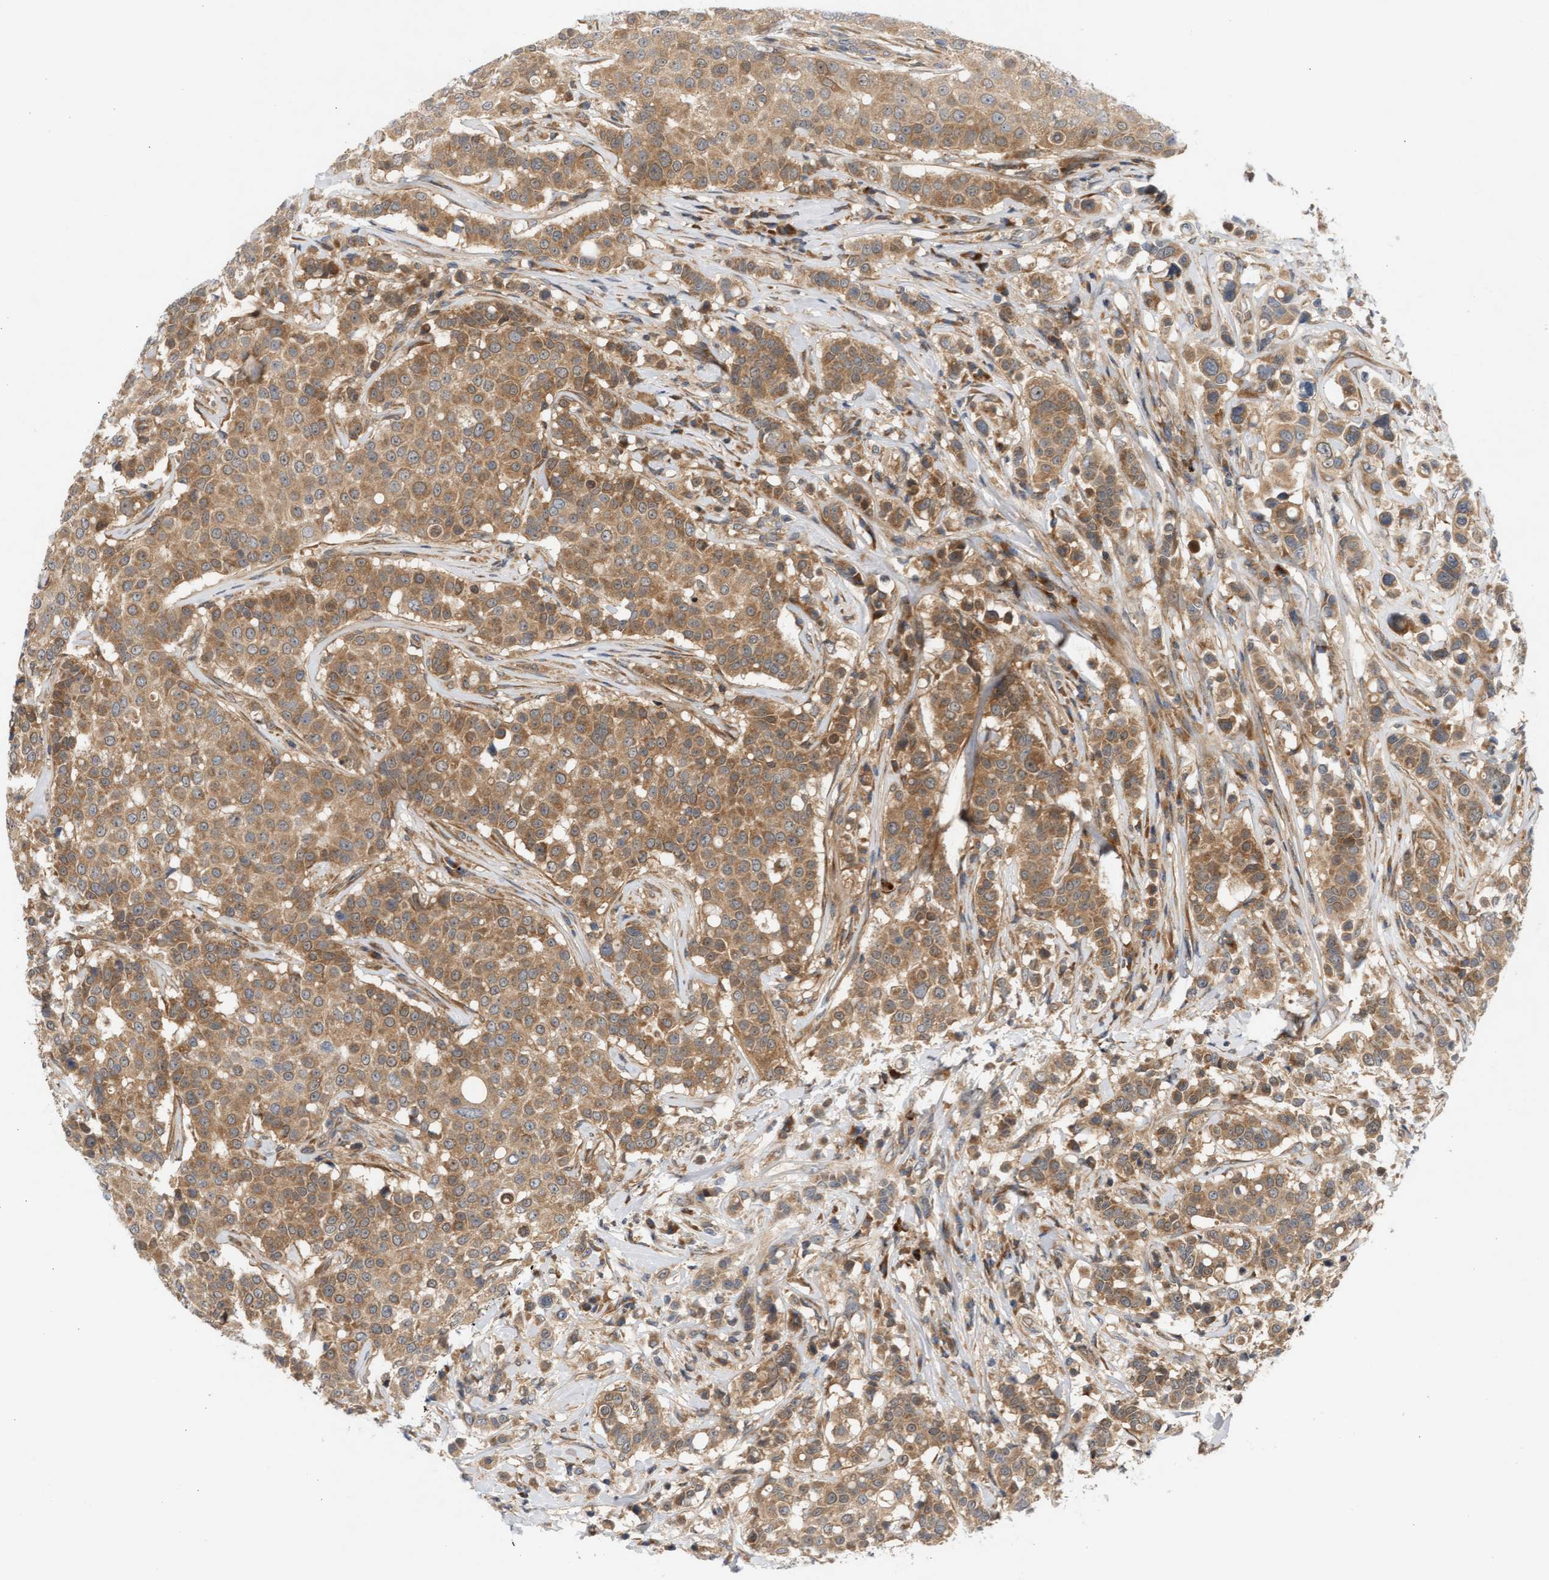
{"staining": {"intensity": "moderate", "quantity": ">75%", "location": "cytoplasmic/membranous"}, "tissue": "breast cancer", "cell_type": "Tumor cells", "image_type": "cancer", "snomed": [{"axis": "morphology", "description": "Duct carcinoma"}, {"axis": "topography", "description": "Breast"}], "caption": "There is medium levels of moderate cytoplasmic/membranous positivity in tumor cells of intraductal carcinoma (breast), as demonstrated by immunohistochemical staining (brown color).", "gene": "BAHCC1", "patient": {"sex": "female", "age": 27}}